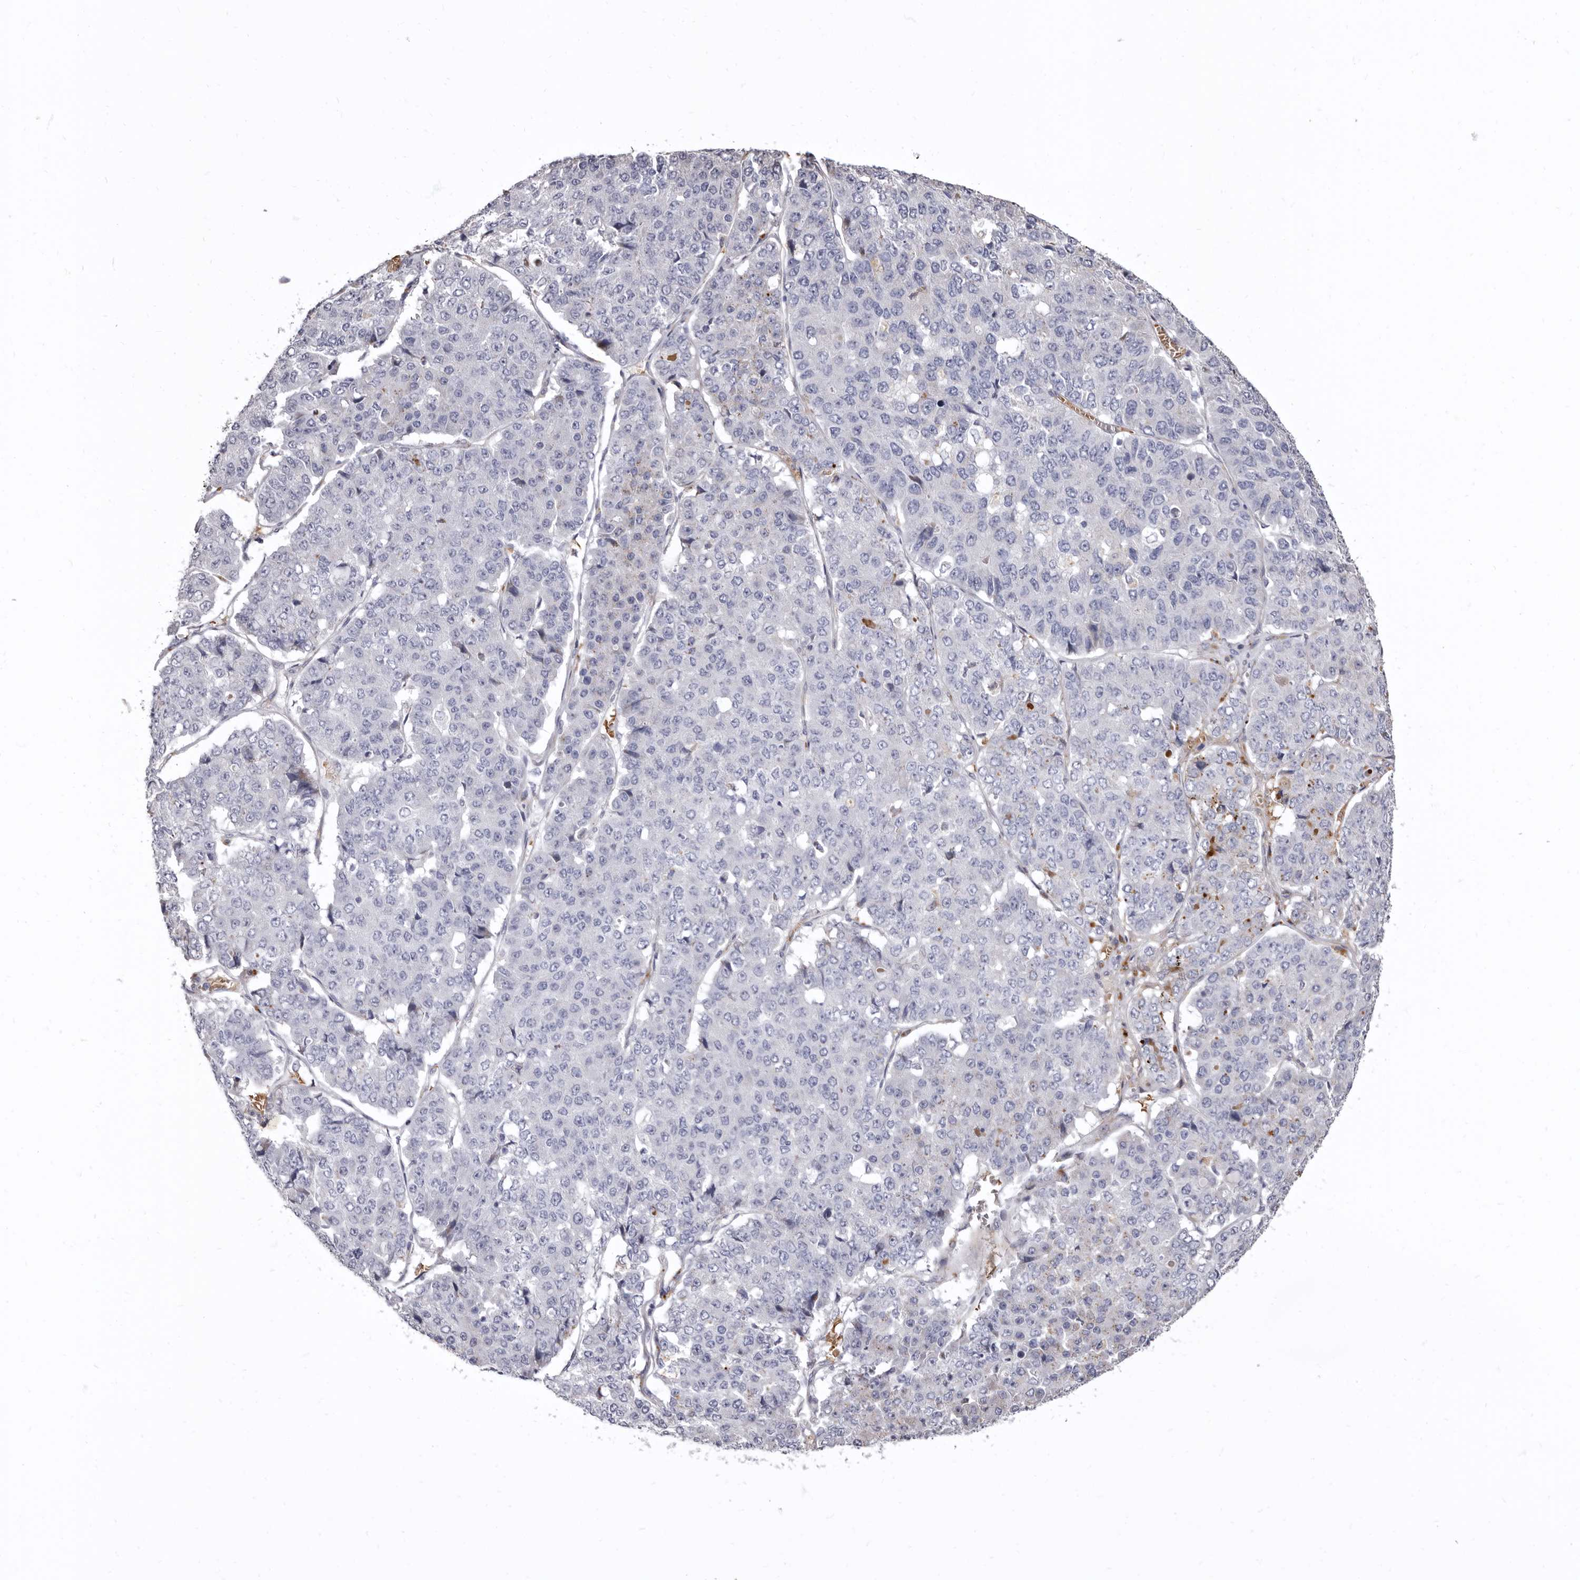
{"staining": {"intensity": "negative", "quantity": "none", "location": "none"}, "tissue": "pancreatic cancer", "cell_type": "Tumor cells", "image_type": "cancer", "snomed": [{"axis": "morphology", "description": "Adenocarcinoma, NOS"}, {"axis": "topography", "description": "Pancreas"}], "caption": "DAB (3,3'-diaminobenzidine) immunohistochemical staining of human pancreatic adenocarcinoma reveals no significant staining in tumor cells.", "gene": "AIDA", "patient": {"sex": "male", "age": 50}}